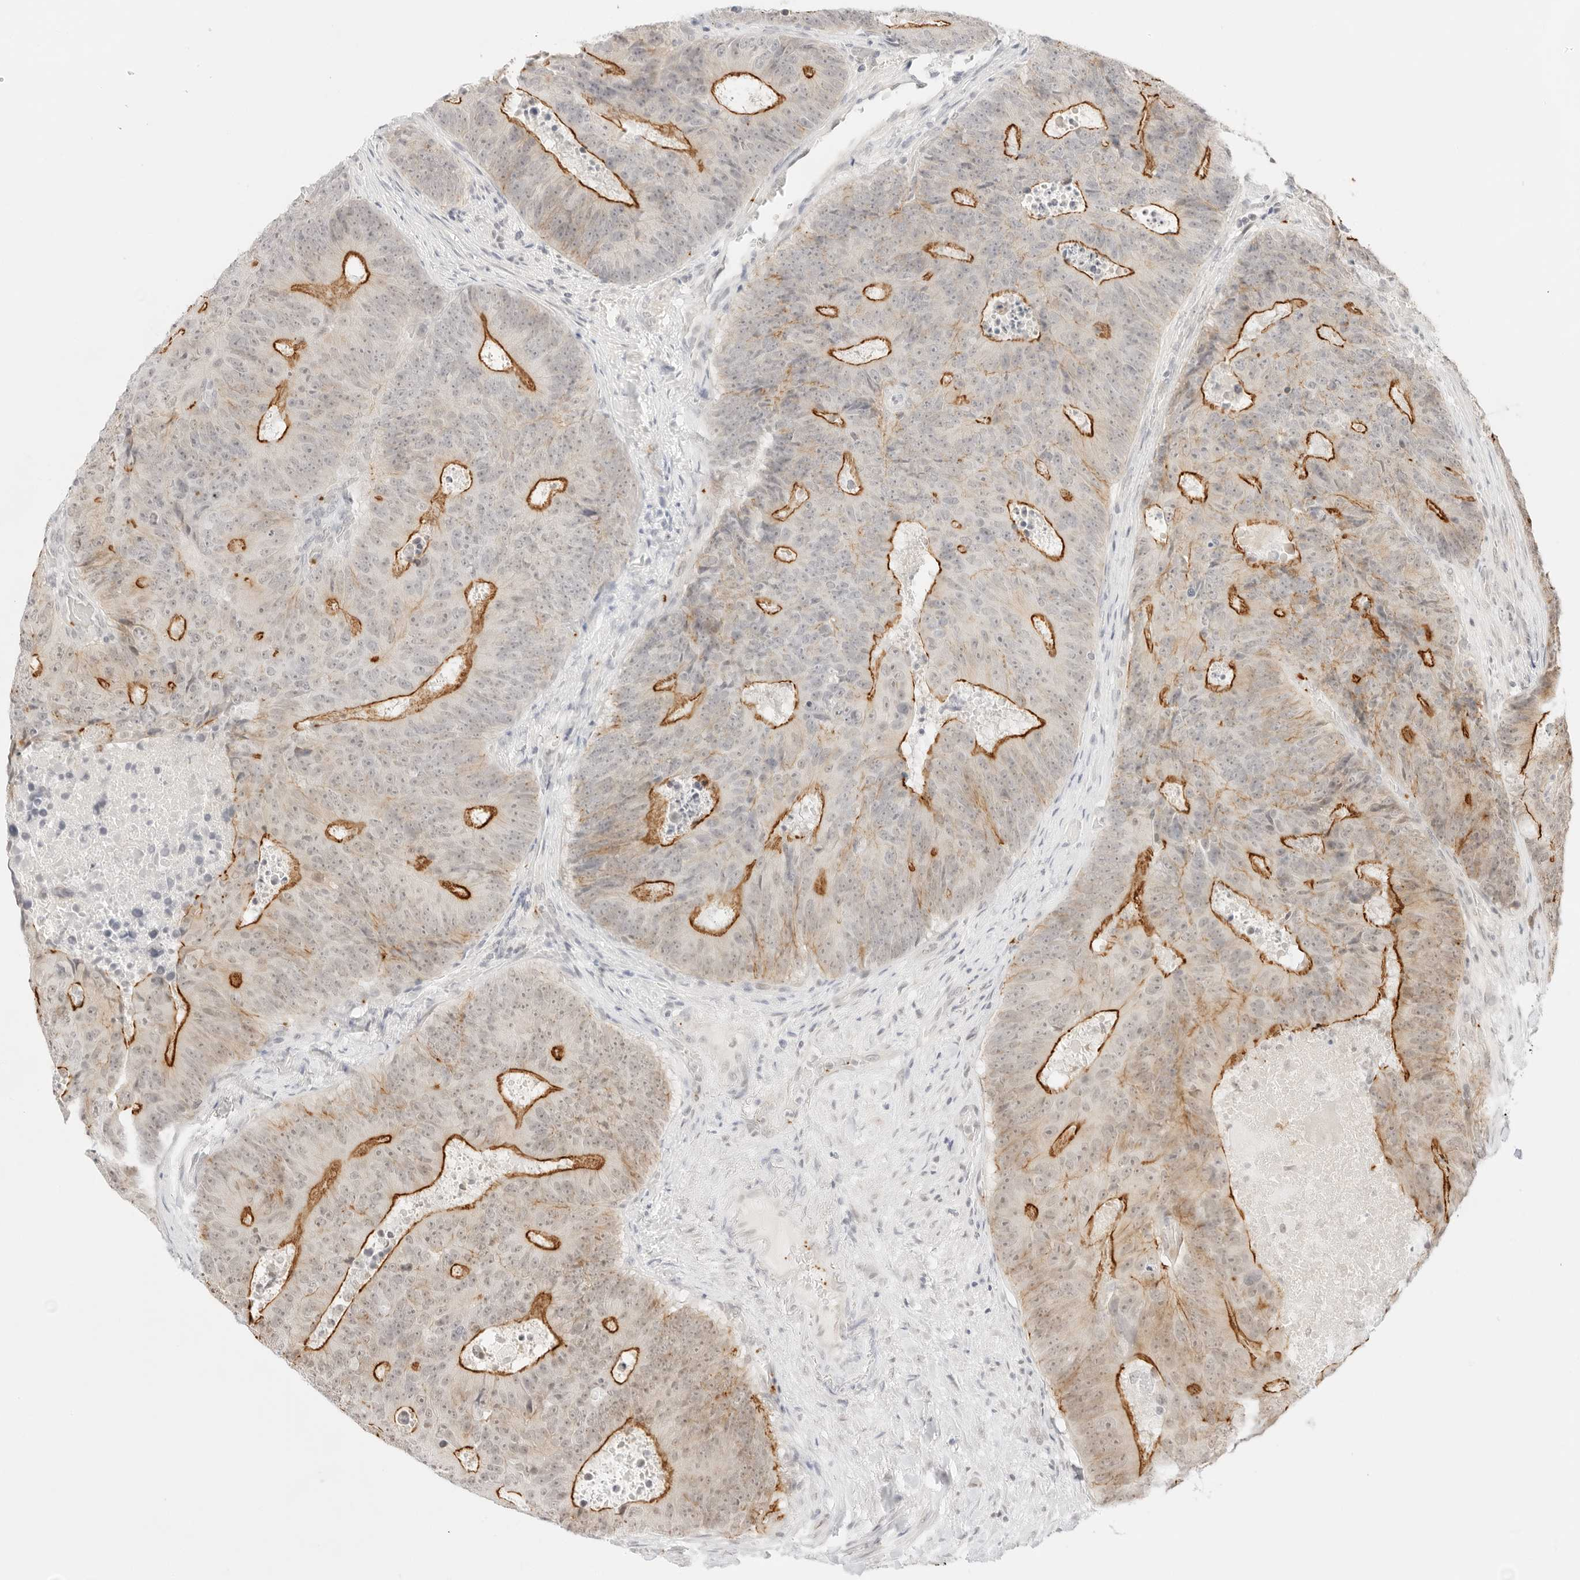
{"staining": {"intensity": "strong", "quantity": "25%-75%", "location": "cytoplasmic/membranous"}, "tissue": "colorectal cancer", "cell_type": "Tumor cells", "image_type": "cancer", "snomed": [{"axis": "morphology", "description": "Adenocarcinoma, NOS"}, {"axis": "topography", "description": "Colon"}], "caption": "Immunohistochemistry (IHC) of adenocarcinoma (colorectal) shows high levels of strong cytoplasmic/membranous expression in about 25%-75% of tumor cells.", "gene": "GNAS", "patient": {"sex": "male", "age": 87}}